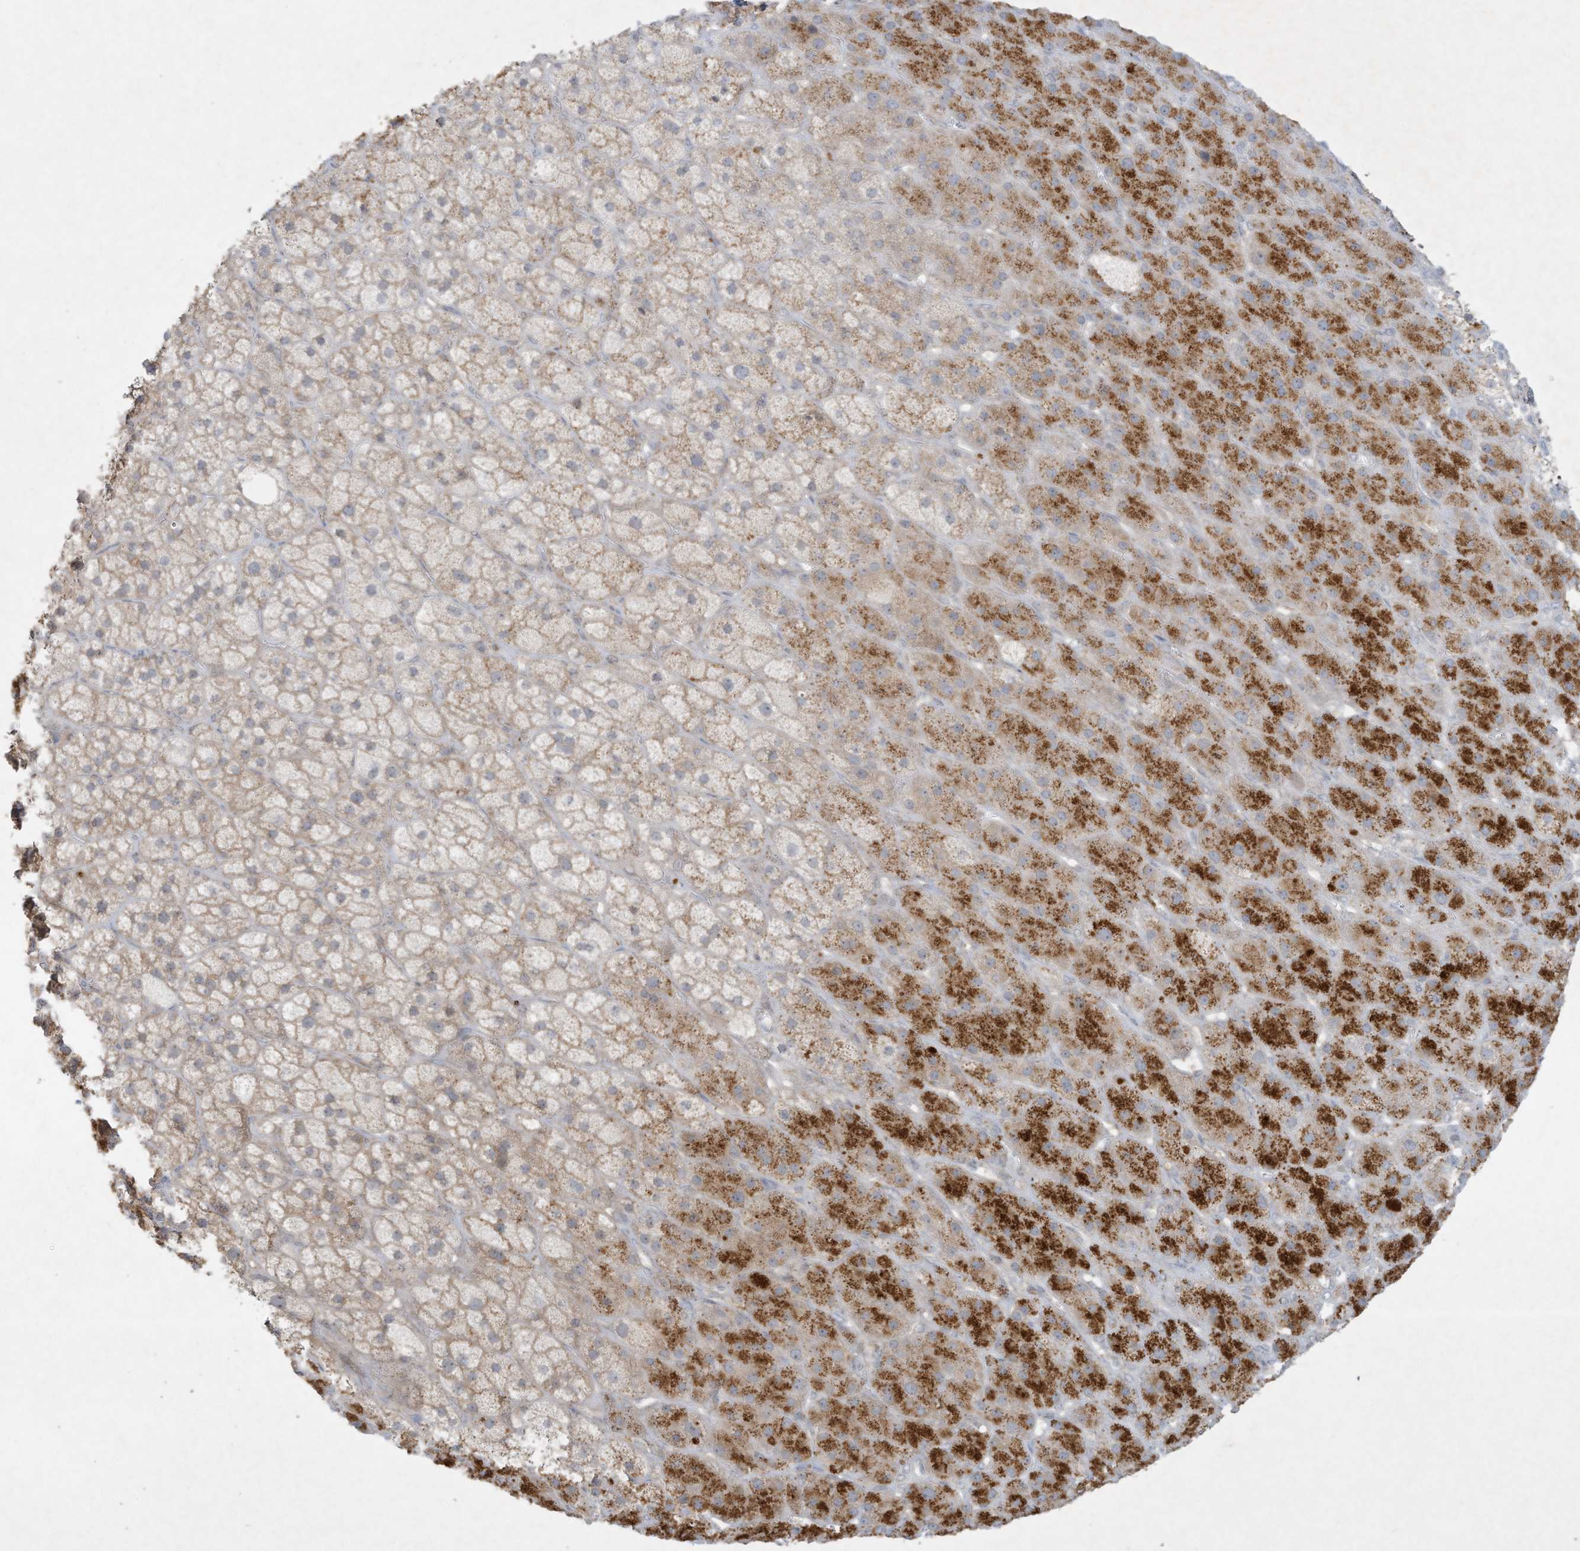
{"staining": {"intensity": "moderate", "quantity": "<25%", "location": "cytoplasmic/membranous"}, "tissue": "adrenal gland", "cell_type": "Glandular cells", "image_type": "normal", "snomed": [{"axis": "morphology", "description": "Normal tissue, NOS"}, {"axis": "topography", "description": "Adrenal gland"}], "caption": "Immunohistochemical staining of benign adrenal gland displays <25% levels of moderate cytoplasmic/membranous protein expression in about <25% of glandular cells. The protein is shown in brown color, while the nuclei are stained blue.", "gene": "FETUB", "patient": {"sex": "male", "age": 61}}